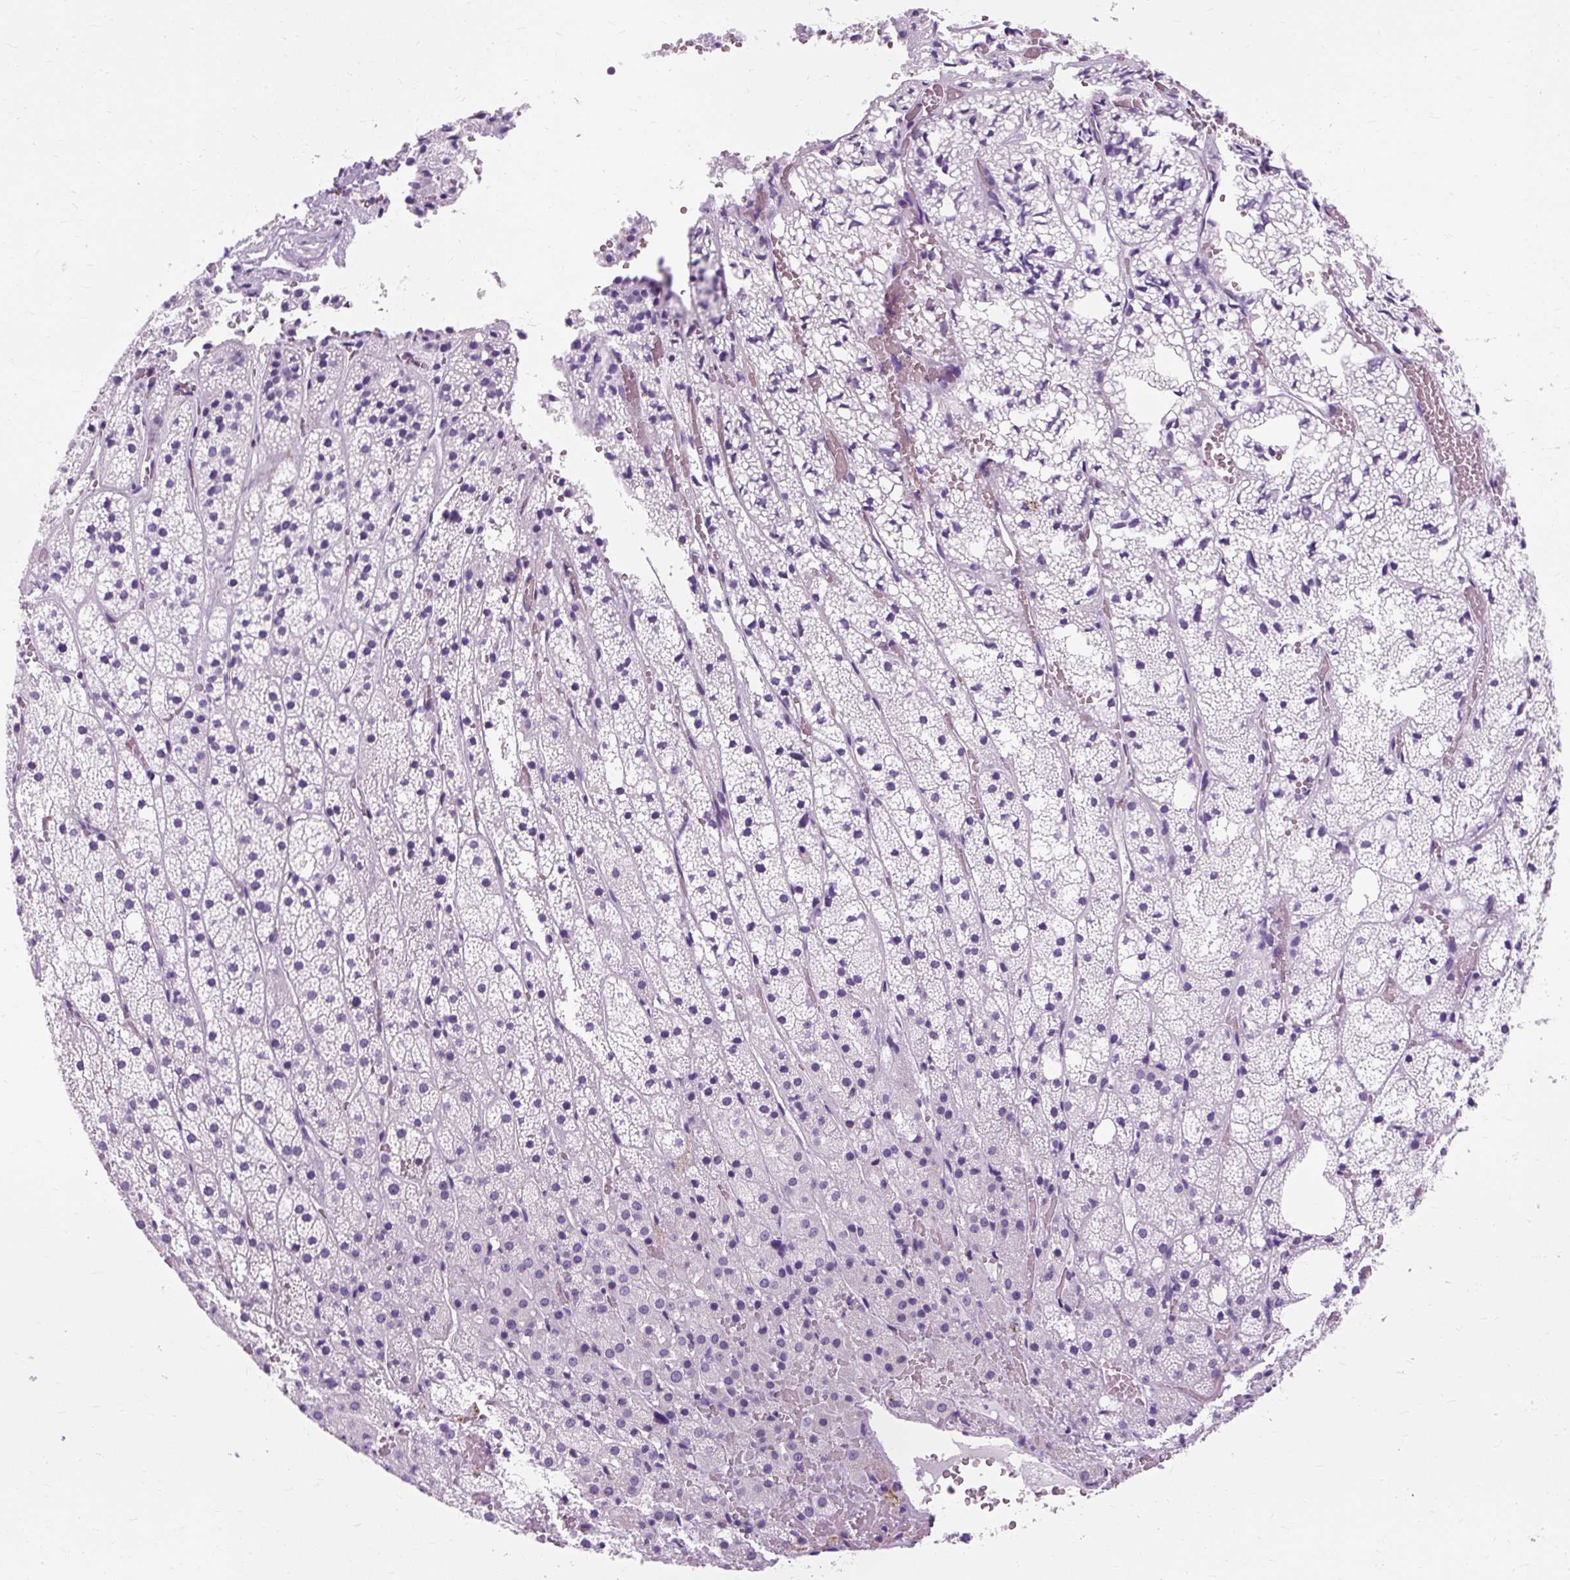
{"staining": {"intensity": "negative", "quantity": "none", "location": "none"}, "tissue": "adrenal gland", "cell_type": "Glandular cells", "image_type": "normal", "snomed": [{"axis": "morphology", "description": "Normal tissue, NOS"}, {"axis": "topography", "description": "Adrenal gland"}], "caption": "This image is of benign adrenal gland stained with immunohistochemistry (IHC) to label a protein in brown with the nuclei are counter-stained blue. There is no positivity in glandular cells. (Stains: DAB (3,3'-diaminobenzidine) immunohistochemistry (IHC) with hematoxylin counter stain, Microscopy: brightfield microscopy at high magnification).", "gene": "TMEM89", "patient": {"sex": "male", "age": 53}}